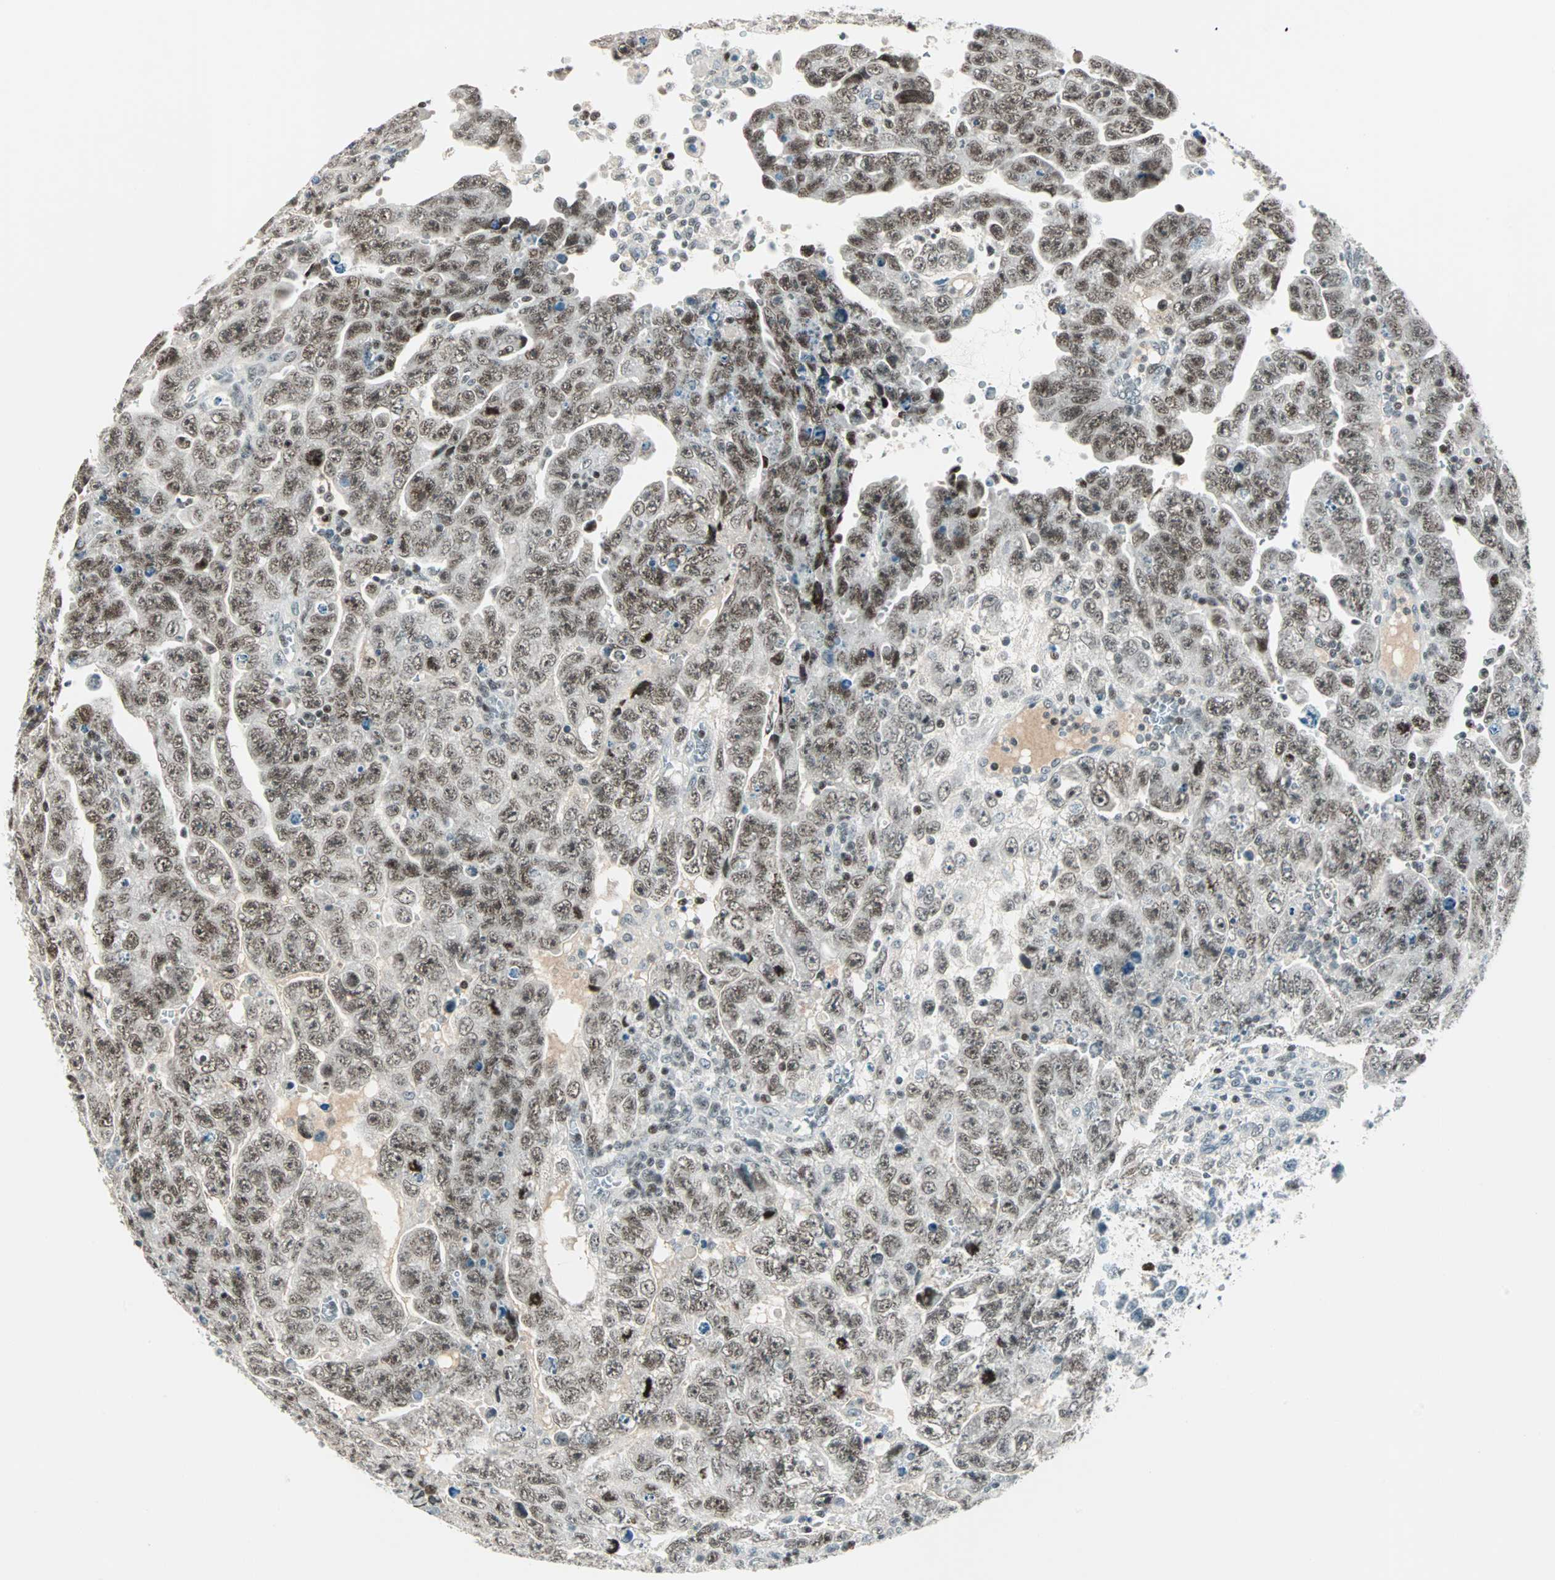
{"staining": {"intensity": "moderate", "quantity": ">75%", "location": "nuclear"}, "tissue": "testis cancer", "cell_type": "Tumor cells", "image_type": "cancer", "snomed": [{"axis": "morphology", "description": "Carcinoma, Embryonal, NOS"}, {"axis": "topography", "description": "Testis"}], "caption": "The micrograph displays staining of embryonal carcinoma (testis), revealing moderate nuclear protein positivity (brown color) within tumor cells.", "gene": "SIN3A", "patient": {"sex": "male", "age": 28}}